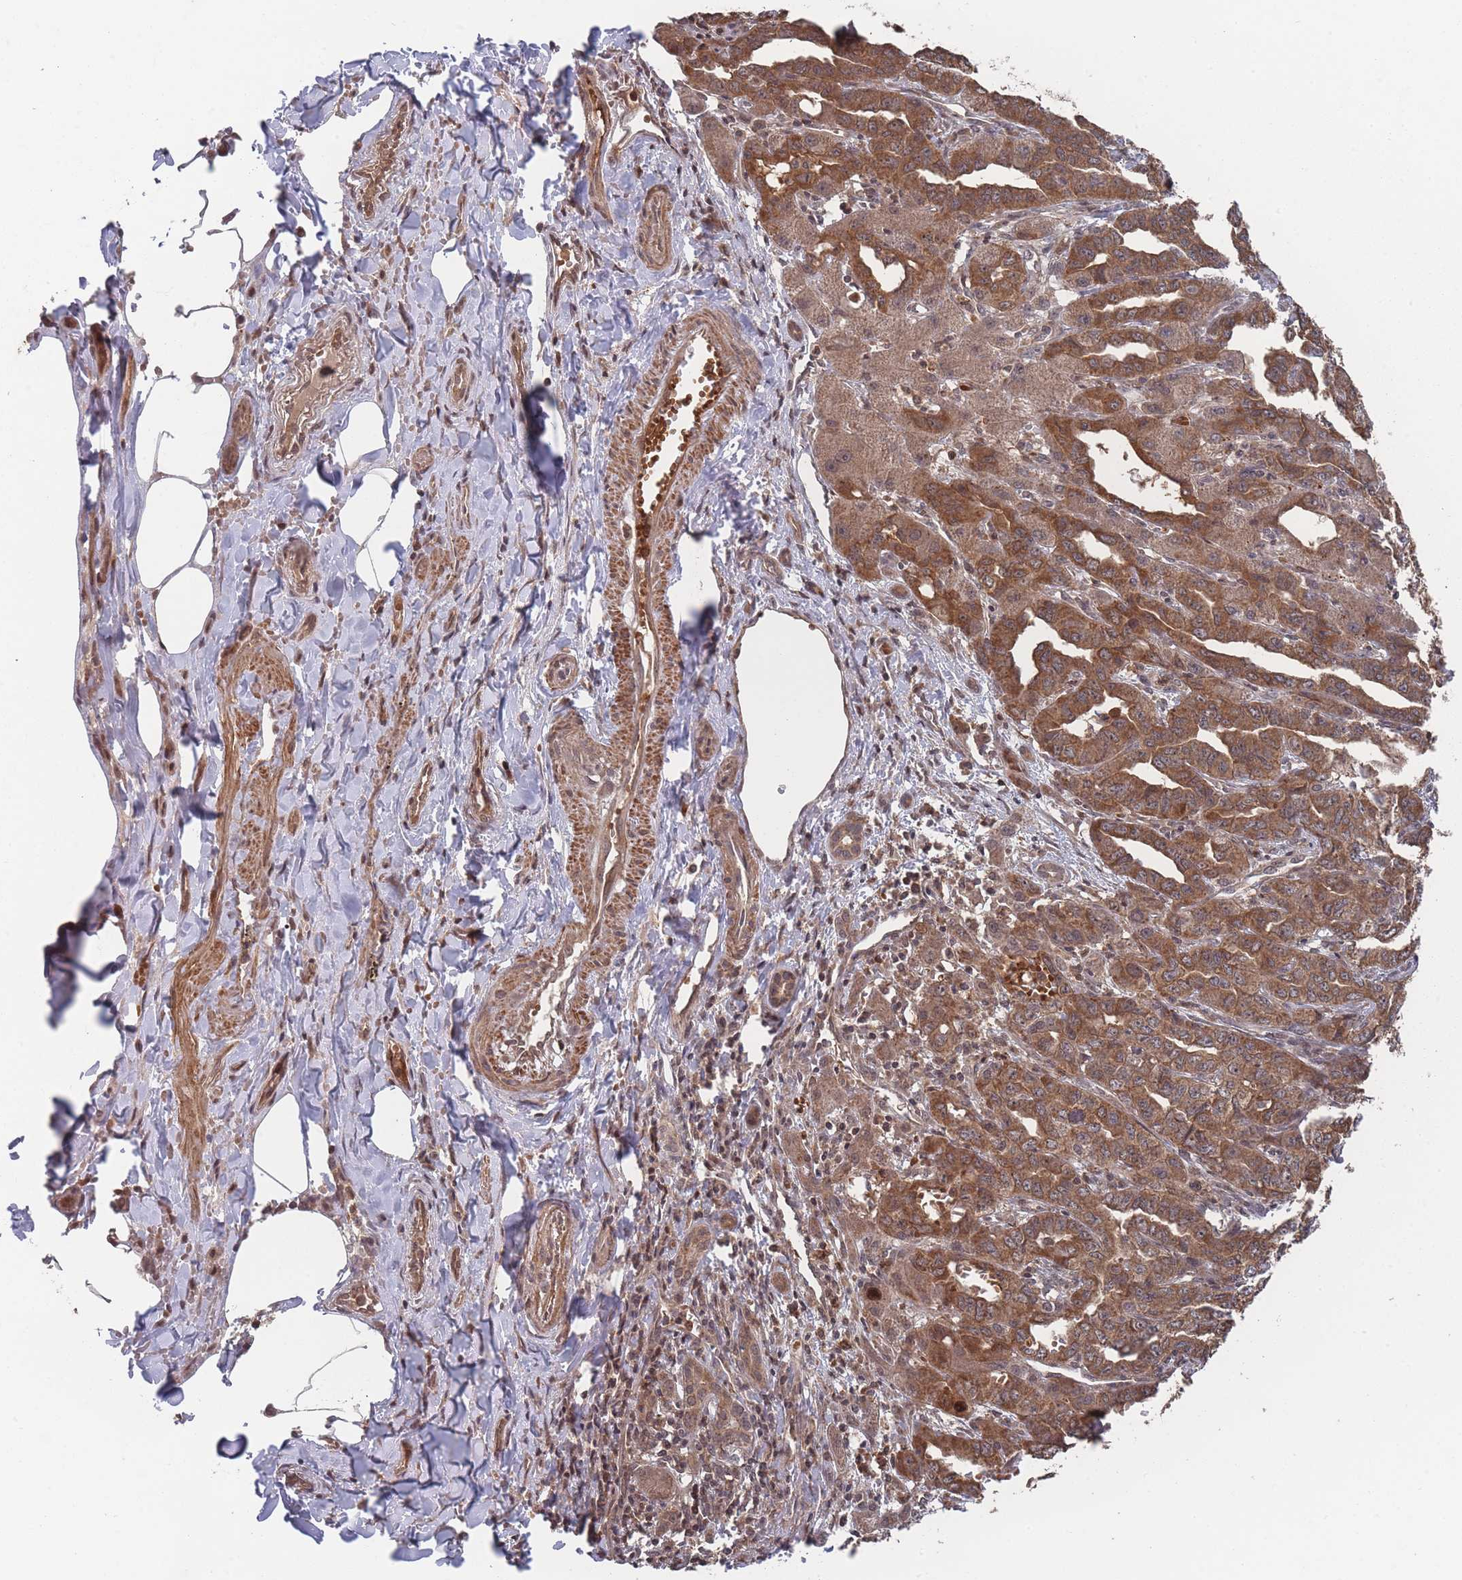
{"staining": {"intensity": "strong", "quantity": ">75%", "location": "cytoplasmic/membranous"}, "tissue": "liver cancer", "cell_type": "Tumor cells", "image_type": "cancer", "snomed": [{"axis": "morphology", "description": "Cholangiocarcinoma"}, {"axis": "topography", "description": "Liver"}], "caption": "Immunohistochemistry (IHC) (DAB) staining of liver cancer (cholangiocarcinoma) reveals strong cytoplasmic/membranous protein positivity in about >75% of tumor cells.", "gene": "SF3B1", "patient": {"sex": "male", "age": 59}}